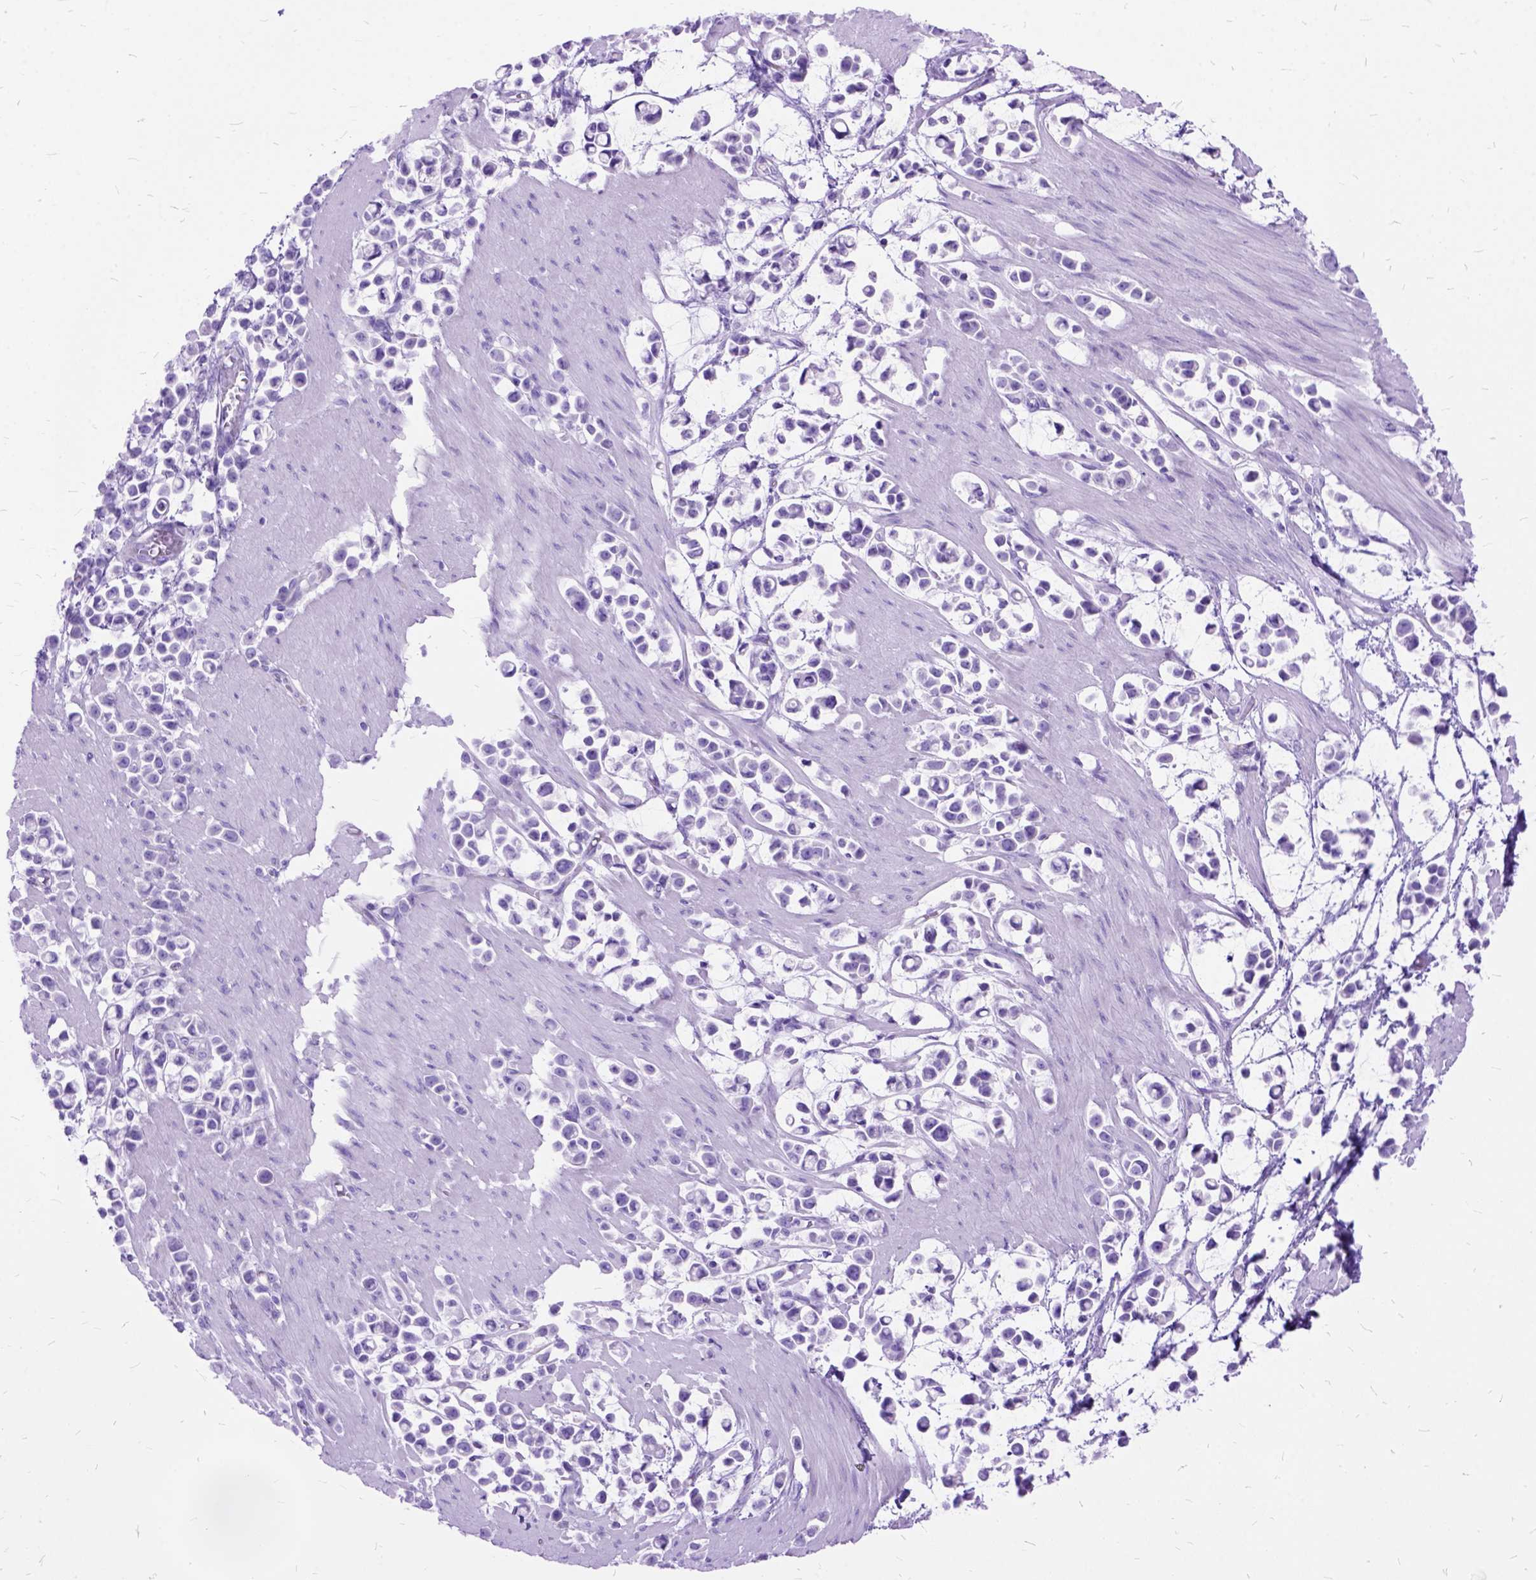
{"staining": {"intensity": "negative", "quantity": "none", "location": "none"}, "tissue": "stomach cancer", "cell_type": "Tumor cells", "image_type": "cancer", "snomed": [{"axis": "morphology", "description": "Adenocarcinoma, NOS"}, {"axis": "topography", "description": "Stomach"}], "caption": "Immunohistochemistry of human adenocarcinoma (stomach) demonstrates no positivity in tumor cells.", "gene": "DNAH2", "patient": {"sex": "male", "age": 82}}